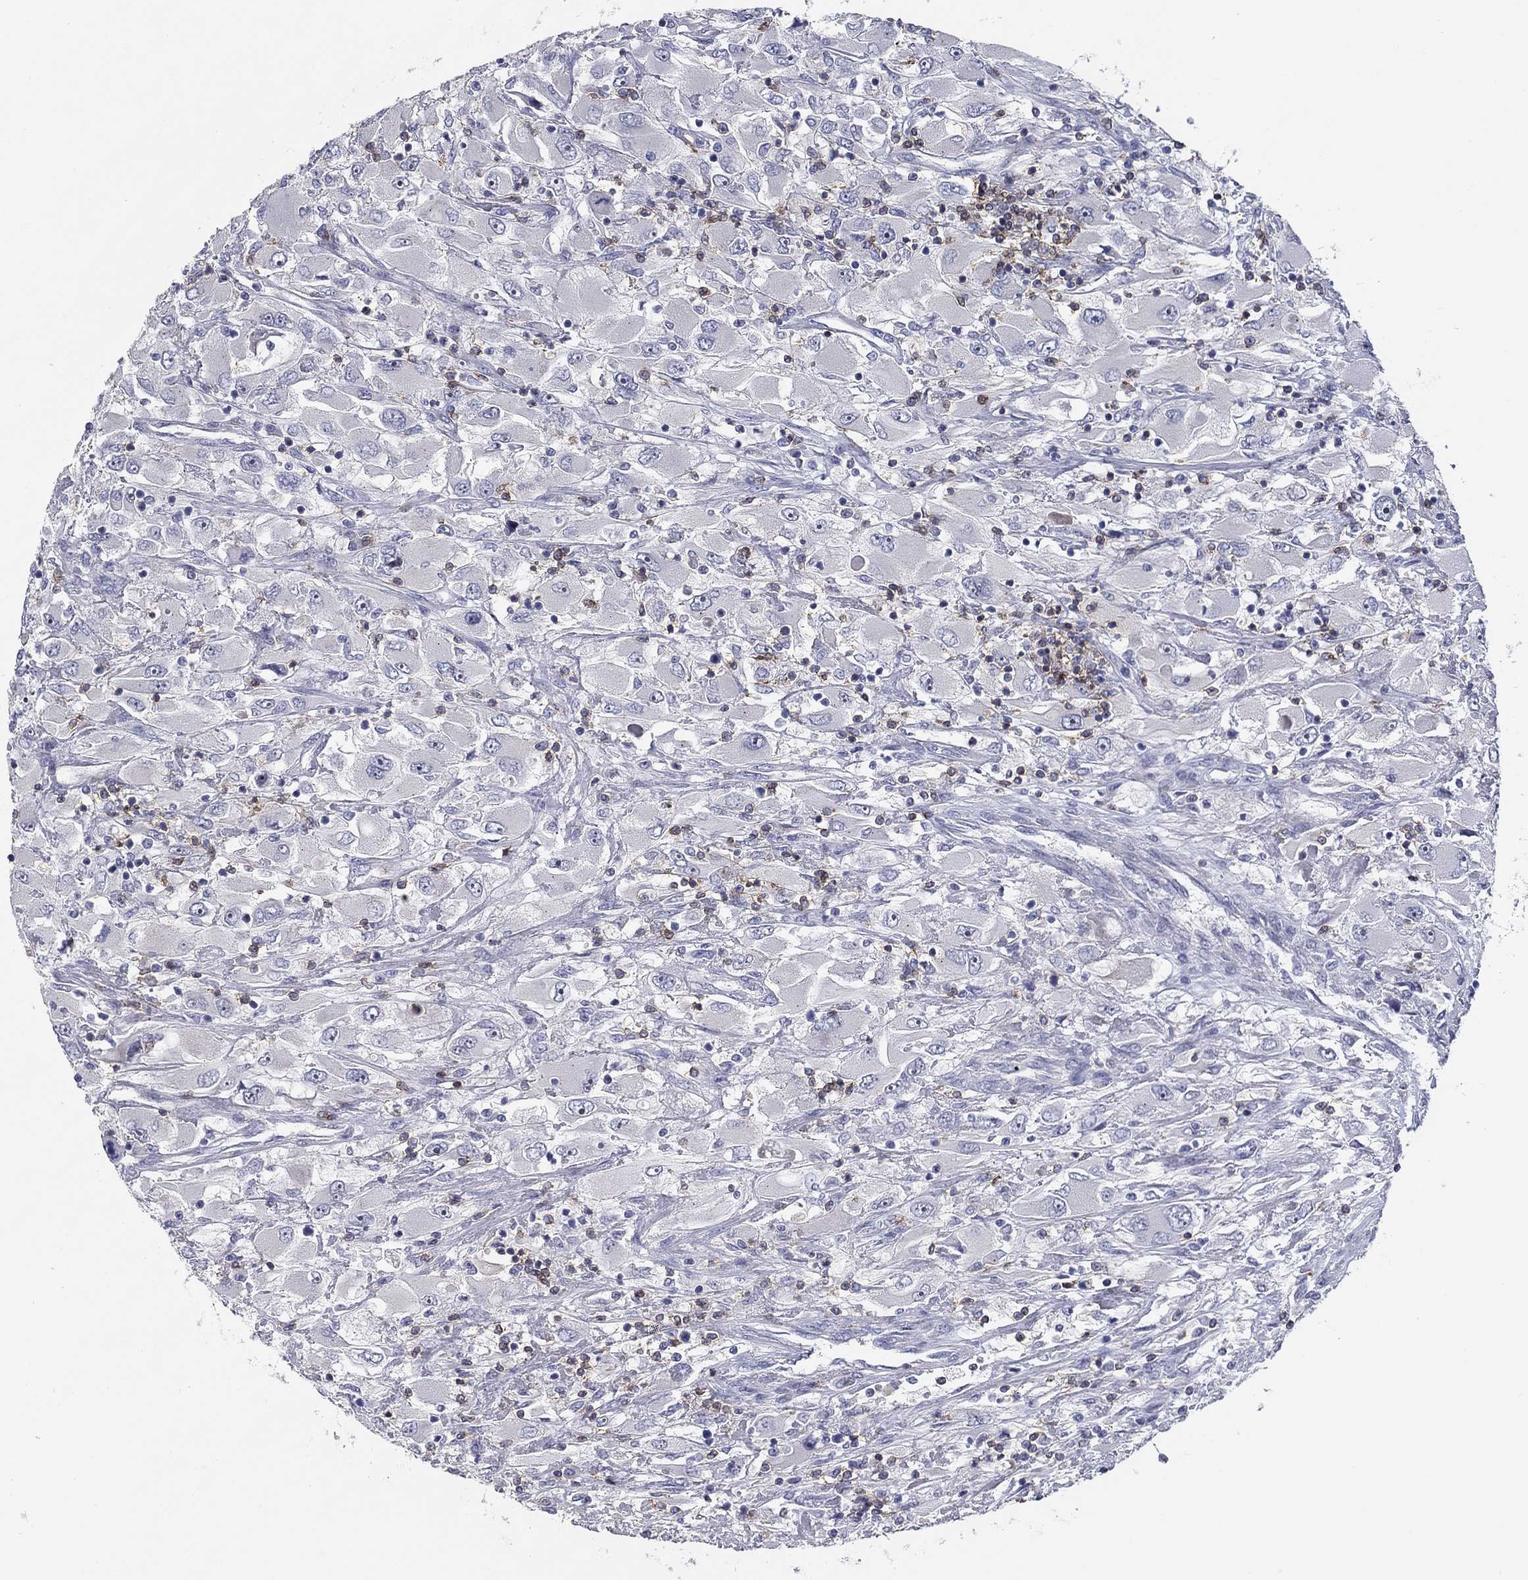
{"staining": {"intensity": "negative", "quantity": "none", "location": "none"}, "tissue": "renal cancer", "cell_type": "Tumor cells", "image_type": "cancer", "snomed": [{"axis": "morphology", "description": "Adenocarcinoma, NOS"}, {"axis": "topography", "description": "Kidney"}], "caption": "IHC of human renal adenocarcinoma demonstrates no staining in tumor cells. (DAB (3,3'-diaminobenzidine) IHC, high magnification).", "gene": "SIT1", "patient": {"sex": "female", "age": 52}}